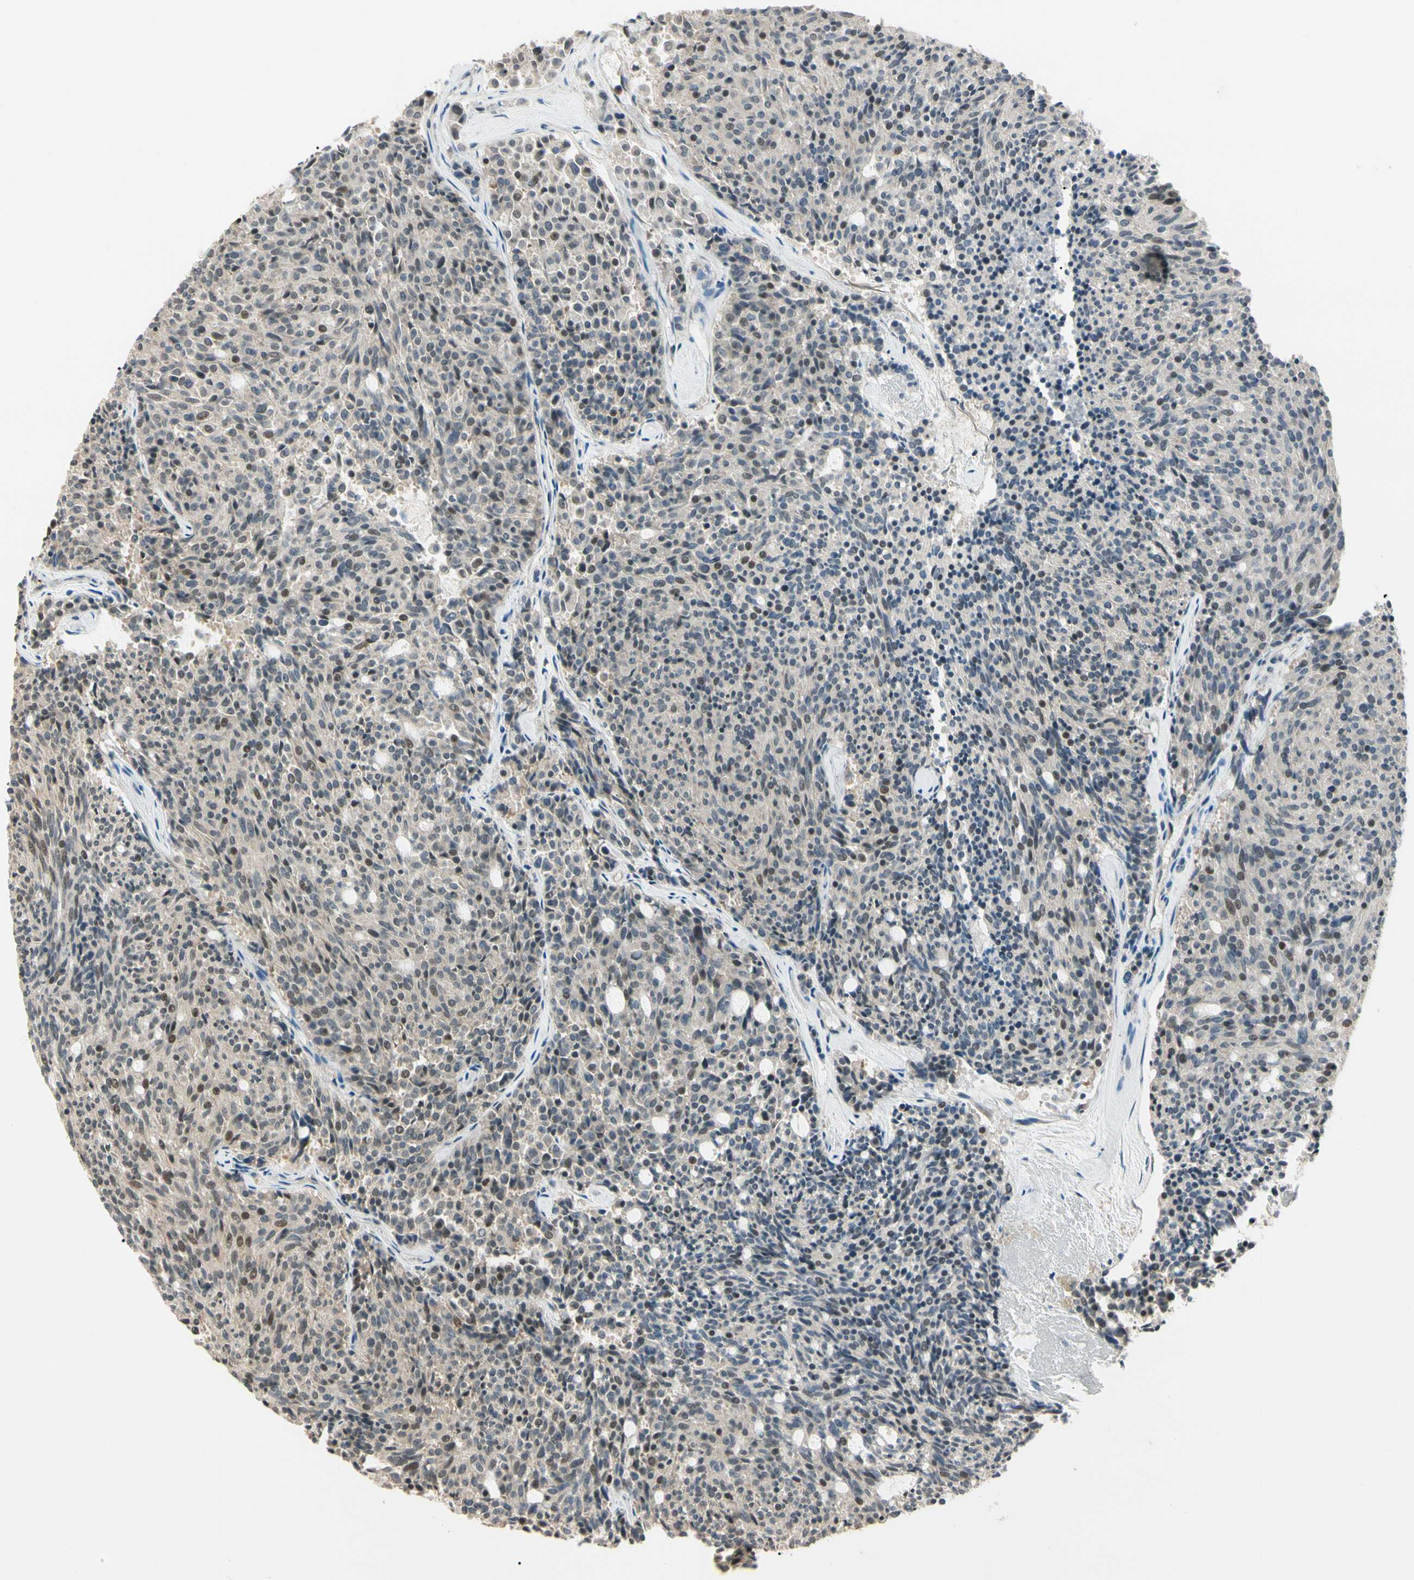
{"staining": {"intensity": "weak", "quantity": "<25%", "location": "cytoplasmic/membranous,nuclear"}, "tissue": "carcinoid", "cell_type": "Tumor cells", "image_type": "cancer", "snomed": [{"axis": "morphology", "description": "Carcinoid, malignant, NOS"}, {"axis": "topography", "description": "Pancreas"}], "caption": "Tumor cells are negative for protein expression in human carcinoid.", "gene": "ZSCAN12", "patient": {"sex": "female", "age": 54}}